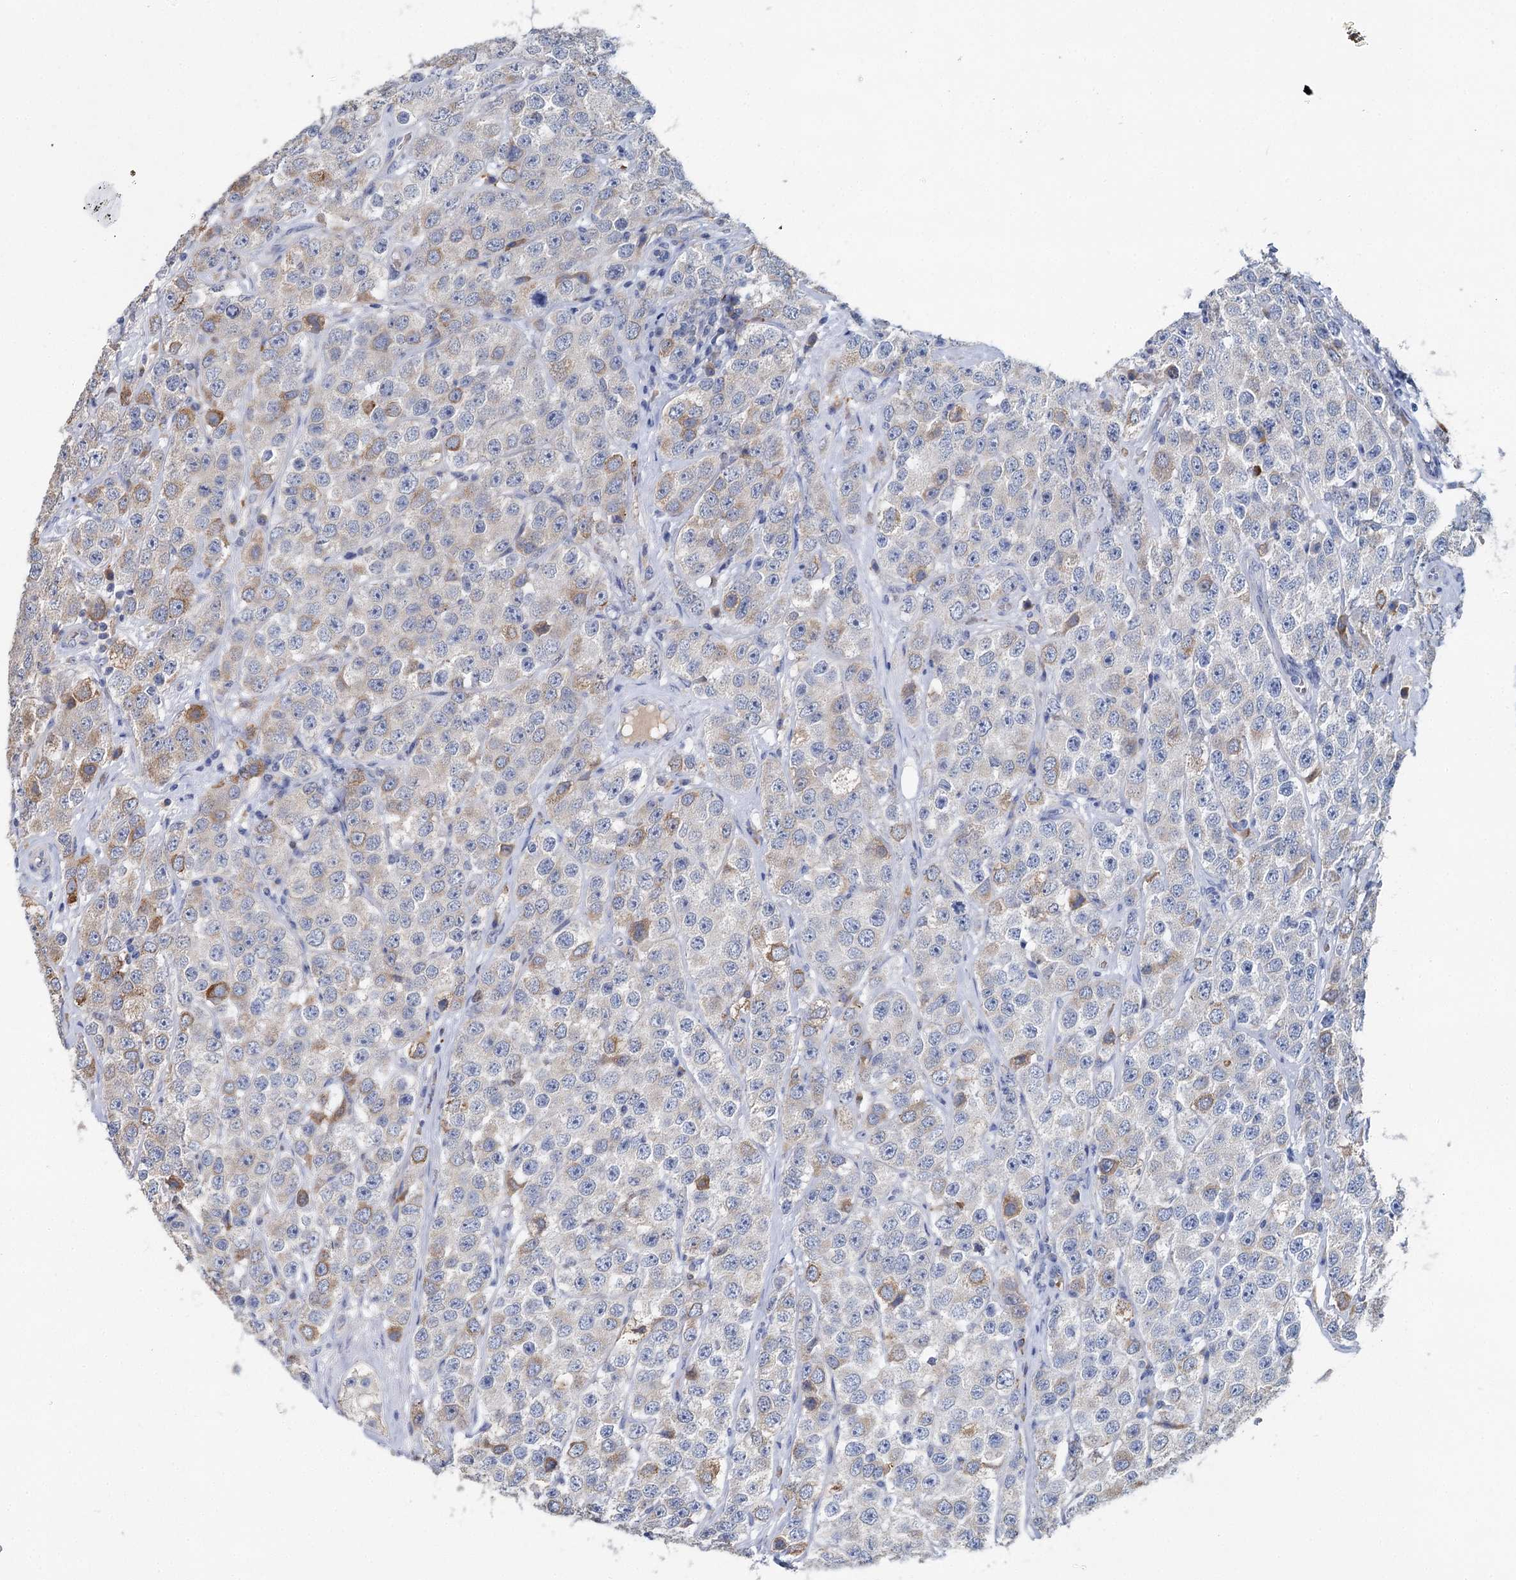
{"staining": {"intensity": "moderate", "quantity": "<25%", "location": "cytoplasmic/membranous"}, "tissue": "testis cancer", "cell_type": "Tumor cells", "image_type": "cancer", "snomed": [{"axis": "morphology", "description": "Seminoma, NOS"}, {"axis": "topography", "description": "Testis"}], "caption": "Testis seminoma stained with immunohistochemistry shows moderate cytoplasmic/membranous expression in approximately <25% of tumor cells.", "gene": "ANKRD16", "patient": {"sex": "male", "age": 28}}